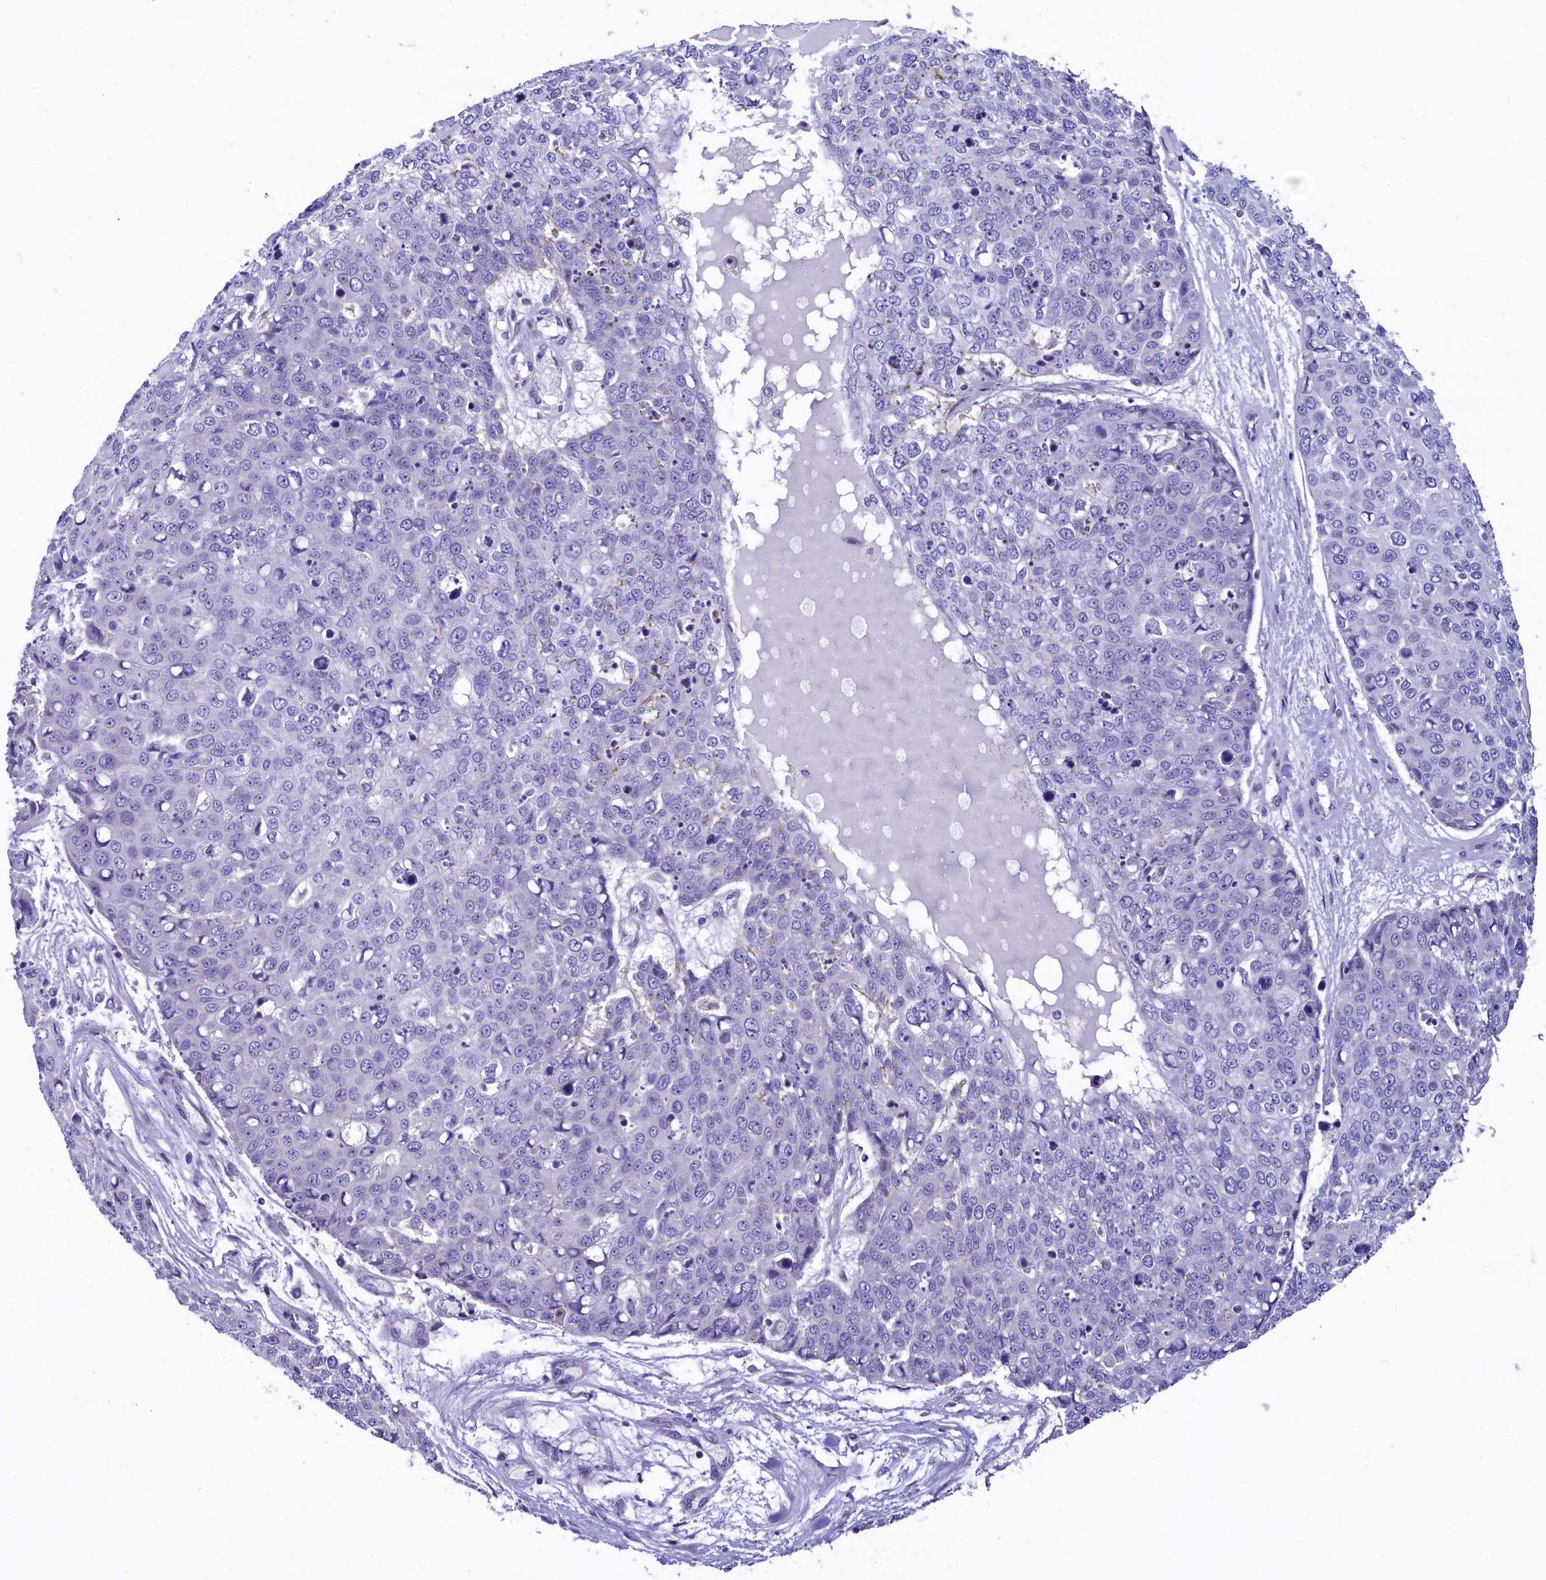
{"staining": {"intensity": "negative", "quantity": "none", "location": "none"}, "tissue": "skin cancer", "cell_type": "Tumor cells", "image_type": "cancer", "snomed": [{"axis": "morphology", "description": "Squamous cell carcinoma, NOS"}, {"axis": "topography", "description": "Skin"}], "caption": "Immunohistochemical staining of human skin cancer (squamous cell carcinoma) shows no significant staining in tumor cells.", "gene": "KRBOX5", "patient": {"sex": "female", "age": 44}}